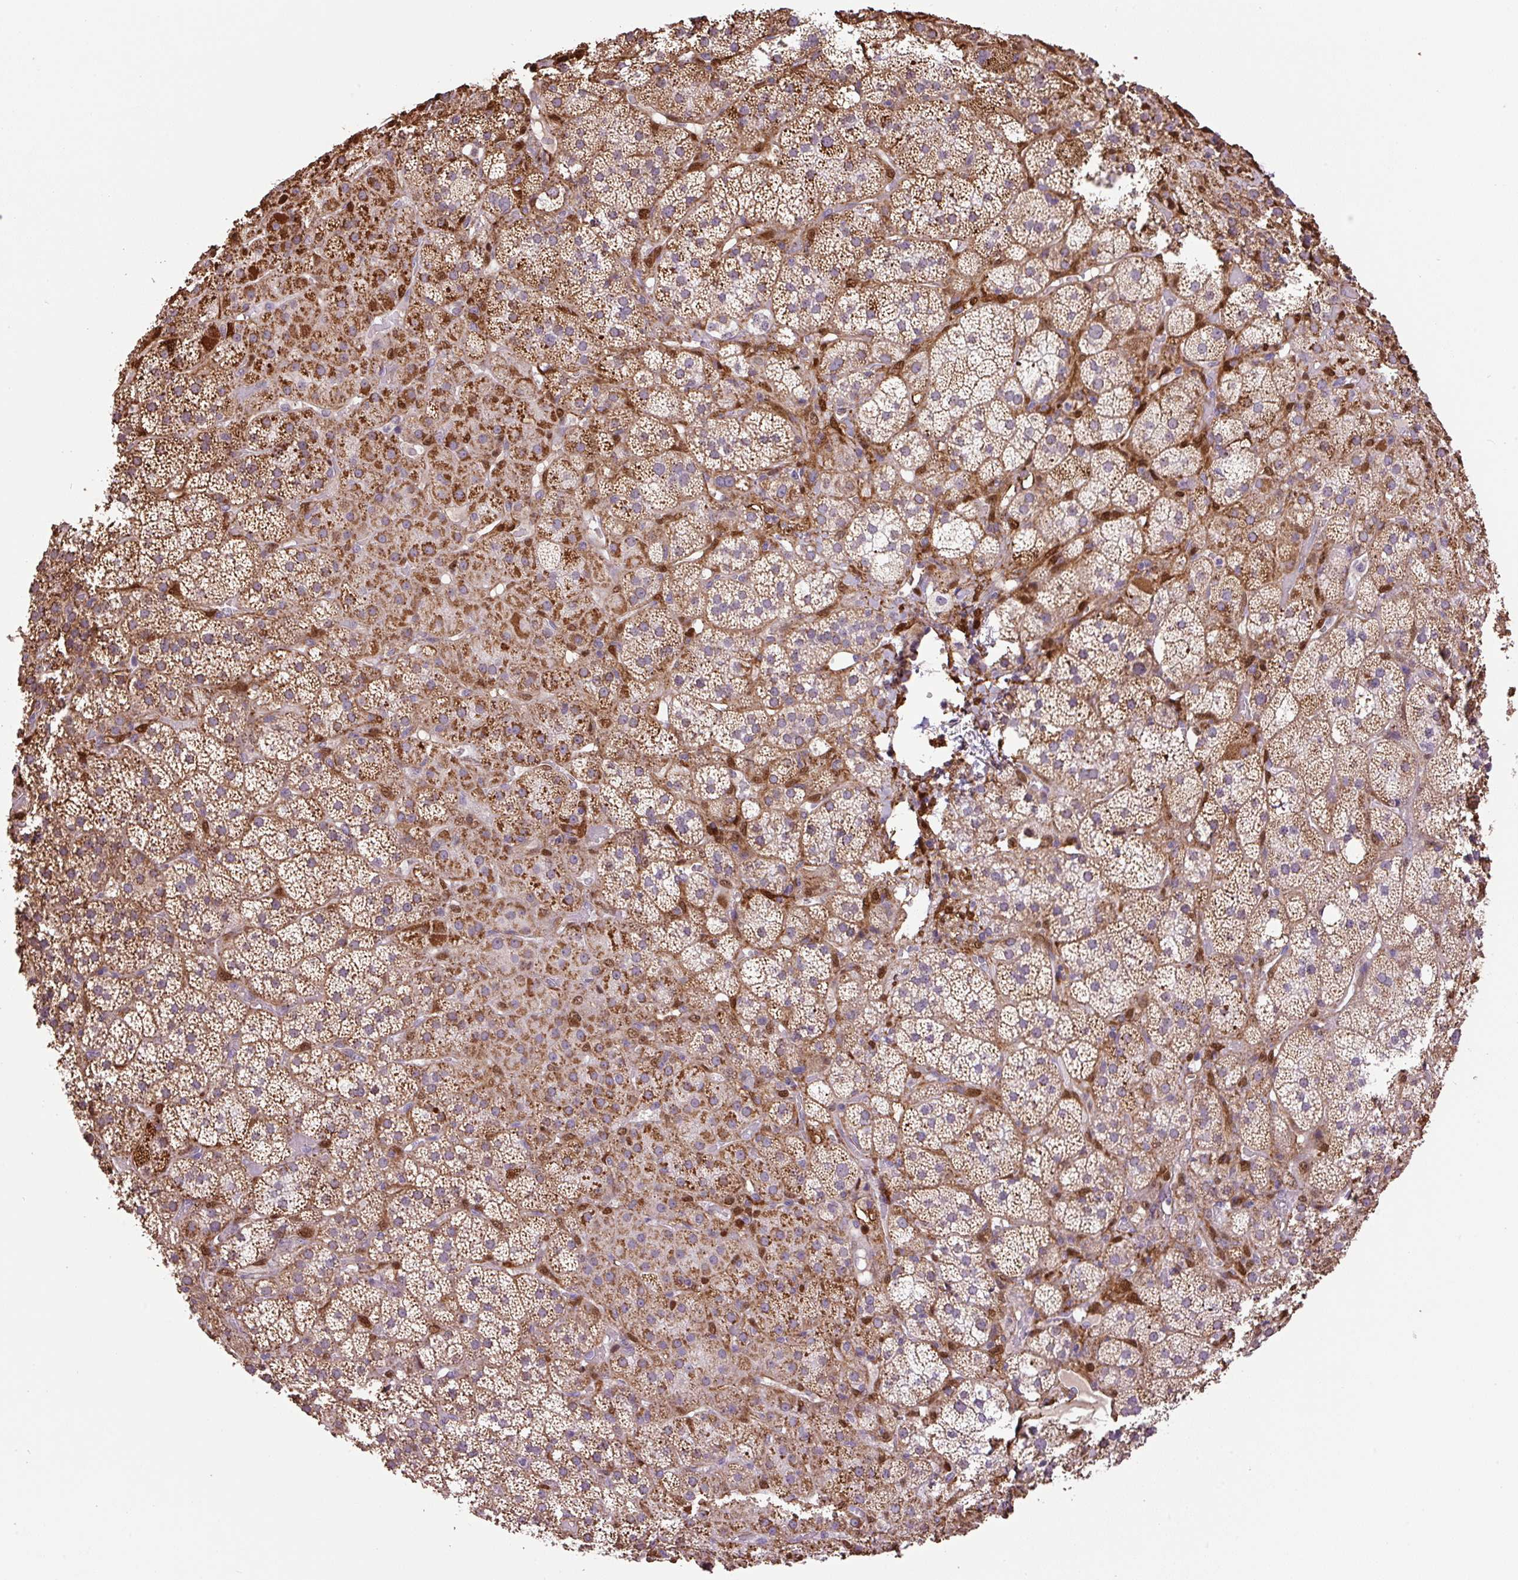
{"staining": {"intensity": "strong", "quantity": ">75%", "location": "cytoplasmic/membranous,nuclear"}, "tissue": "adrenal gland", "cell_type": "Glandular cells", "image_type": "normal", "snomed": [{"axis": "morphology", "description": "Normal tissue, NOS"}, {"axis": "topography", "description": "Adrenal gland"}], "caption": "High-power microscopy captured an immunohistochemistry photomicrograph of benign adrenal gland, revealing strong cytoplasmic/membranous,nuclear positivity in approximately >75% of glandular cells.", "gene": "SGF29", "patient": {"sex": "male", "age": 57}}